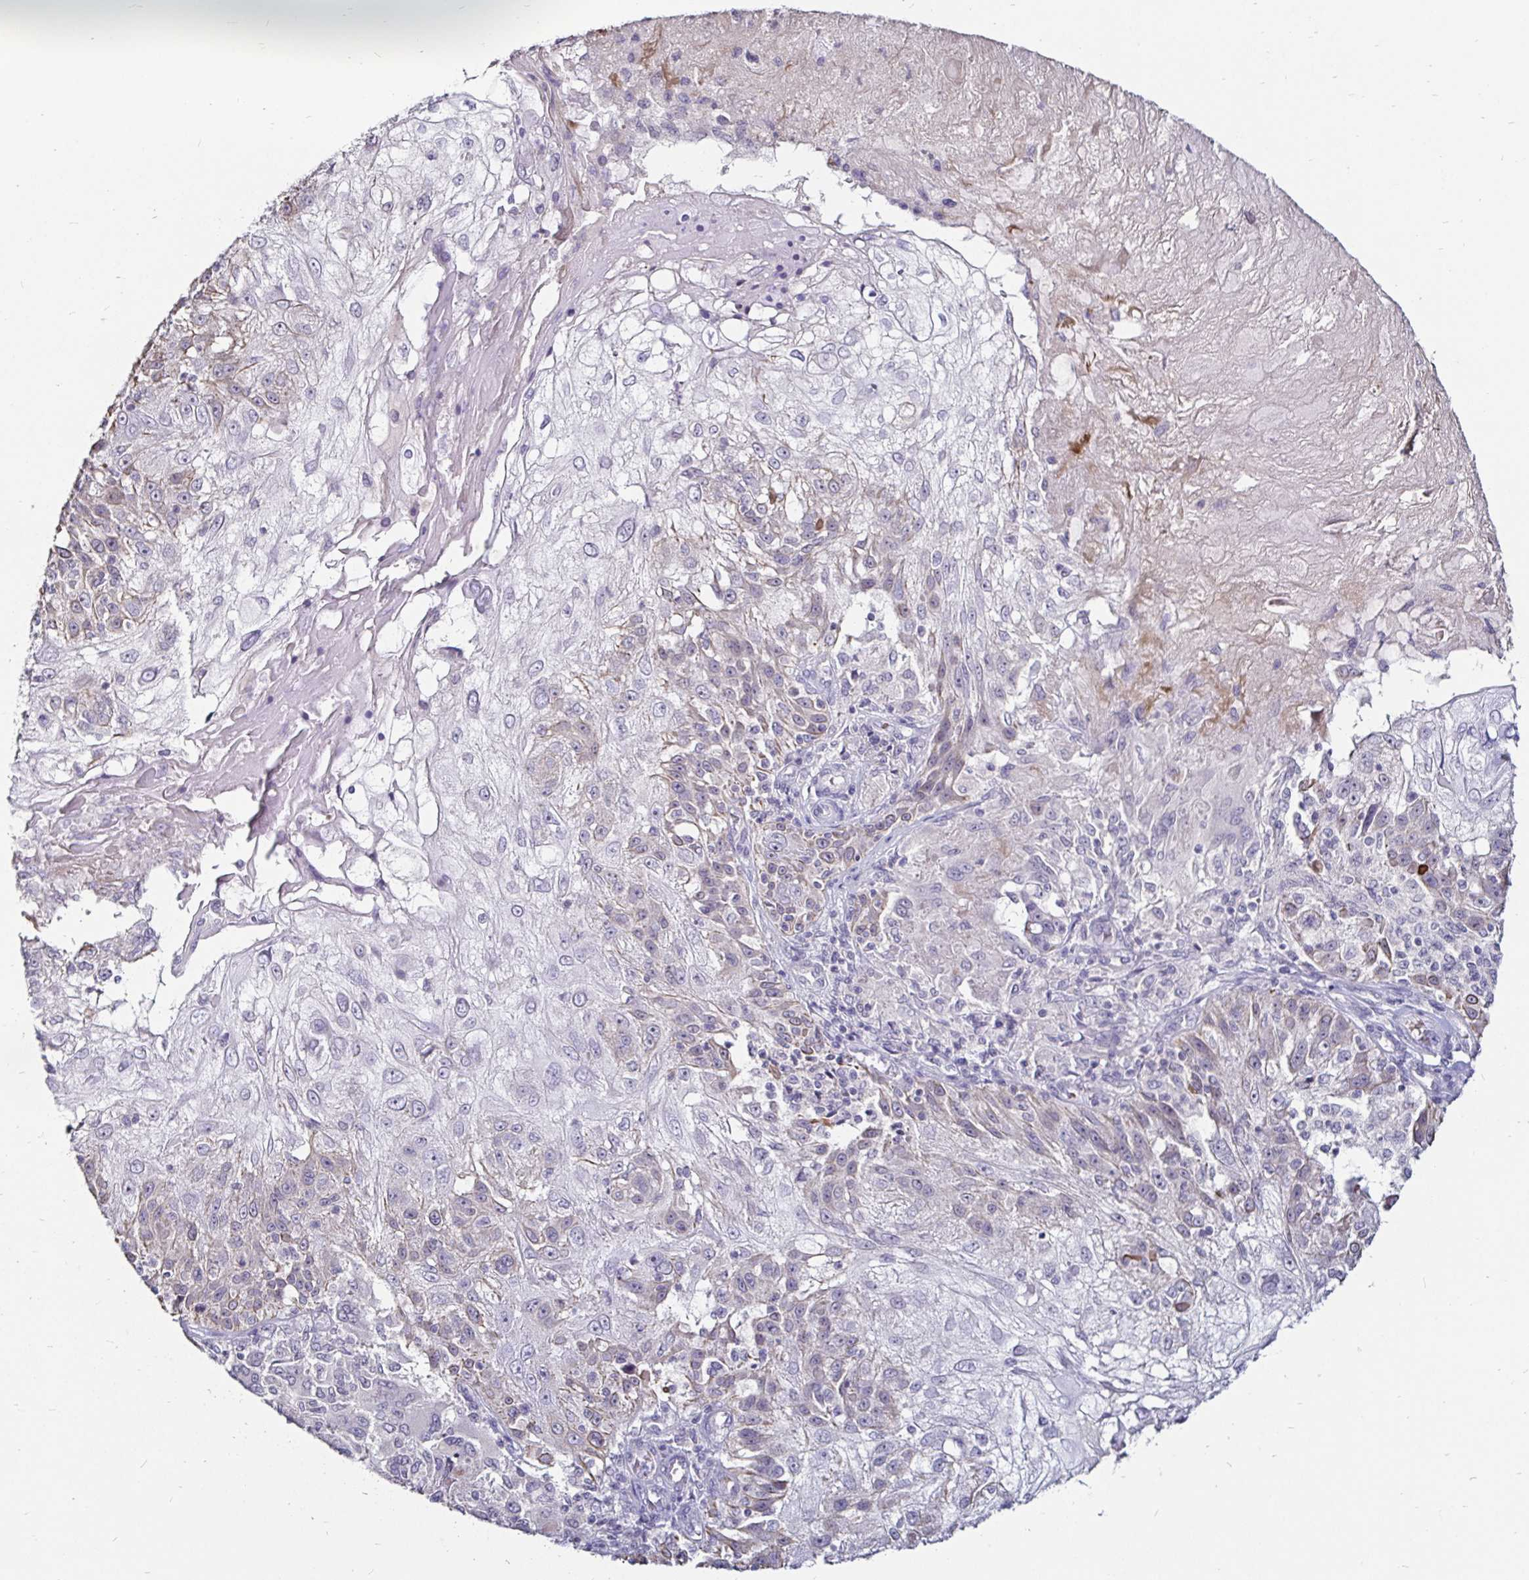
{"staining": {"intensity": "weak", "quantity": "<25%", "location": "cytoplasmic/membranous"}, "tissue": "skin cancer", "cell_type": "Tumor cells", "image_type": "cancer", "snomed": [{"axis": "morphology", "description": "Normal tissue, NOS"}, {"axis": "morphology", "description": "Squamous cell carcinoma, NOS"}, {"axis": "topography", "description": "Skin"}], "caption": "Tumor cells are negative for brown protein staining in skin cancer (squamous cell carcinoma). The staining was performed using DAB (3,3'-diaminobenzidine) to visualize the protein expression in brown, while the nuclei were stained in blue with hematoxylin (Magnification: 20x).", "gene": "FAIM2", "patient": {"sex": "female", "age": 83}}